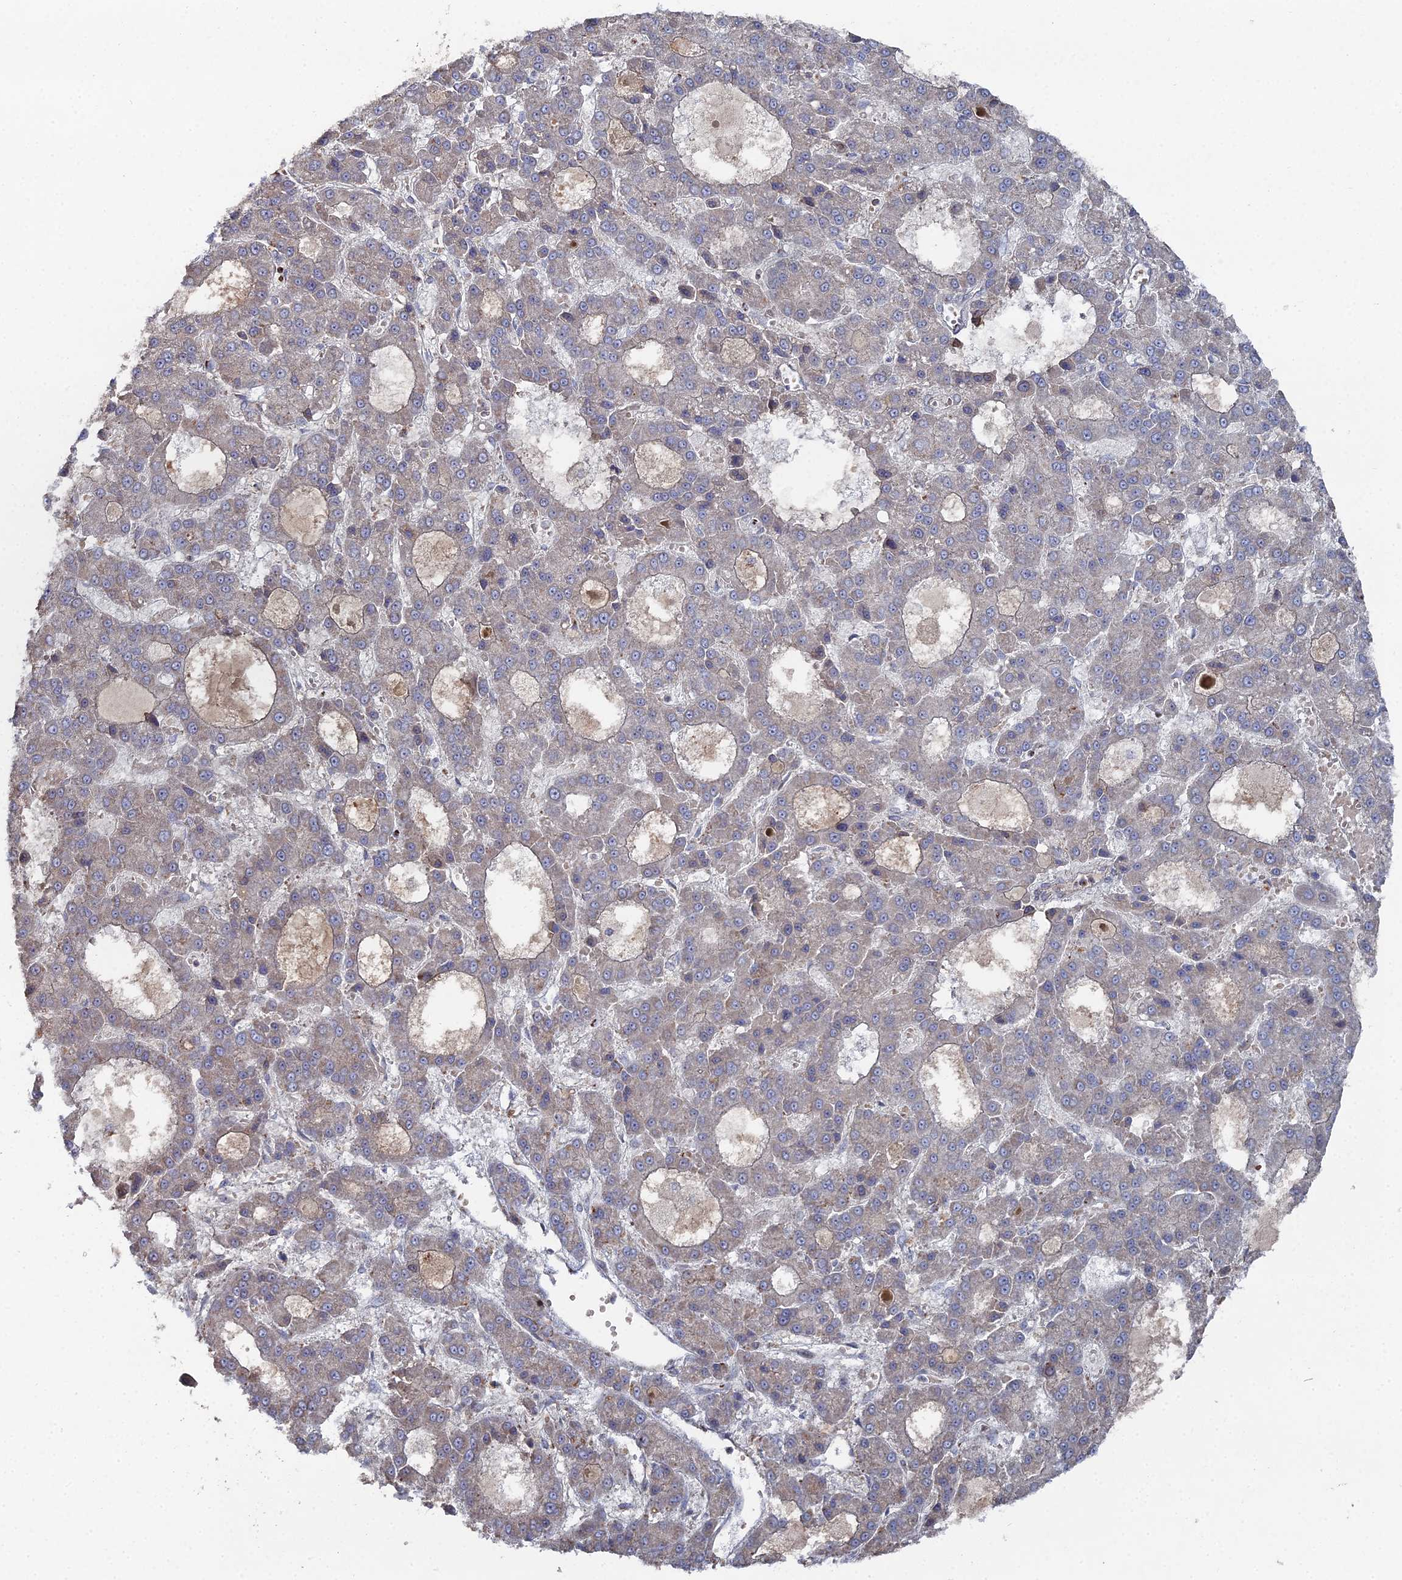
{"staining": {"intensity": "negative", "quantity": "none", "location": "none"}, "tissue": "liver cancer", "cell_type": "Tumor cells", "image_type": "cancer", "snomed": [{"axis": "morphology", "description": "Carcinoma, Hepatocellular, NOS"}, {"axis": "topography", "description": "Liver"}], "caption": "Liver cancer (hepatocellular carcinoma) stained for a protein using immunohistochemistry (IHC) reveals no staining tumor cells.", "gene": "SGMS1", "patient": {"sex": "male", "age": 70}}